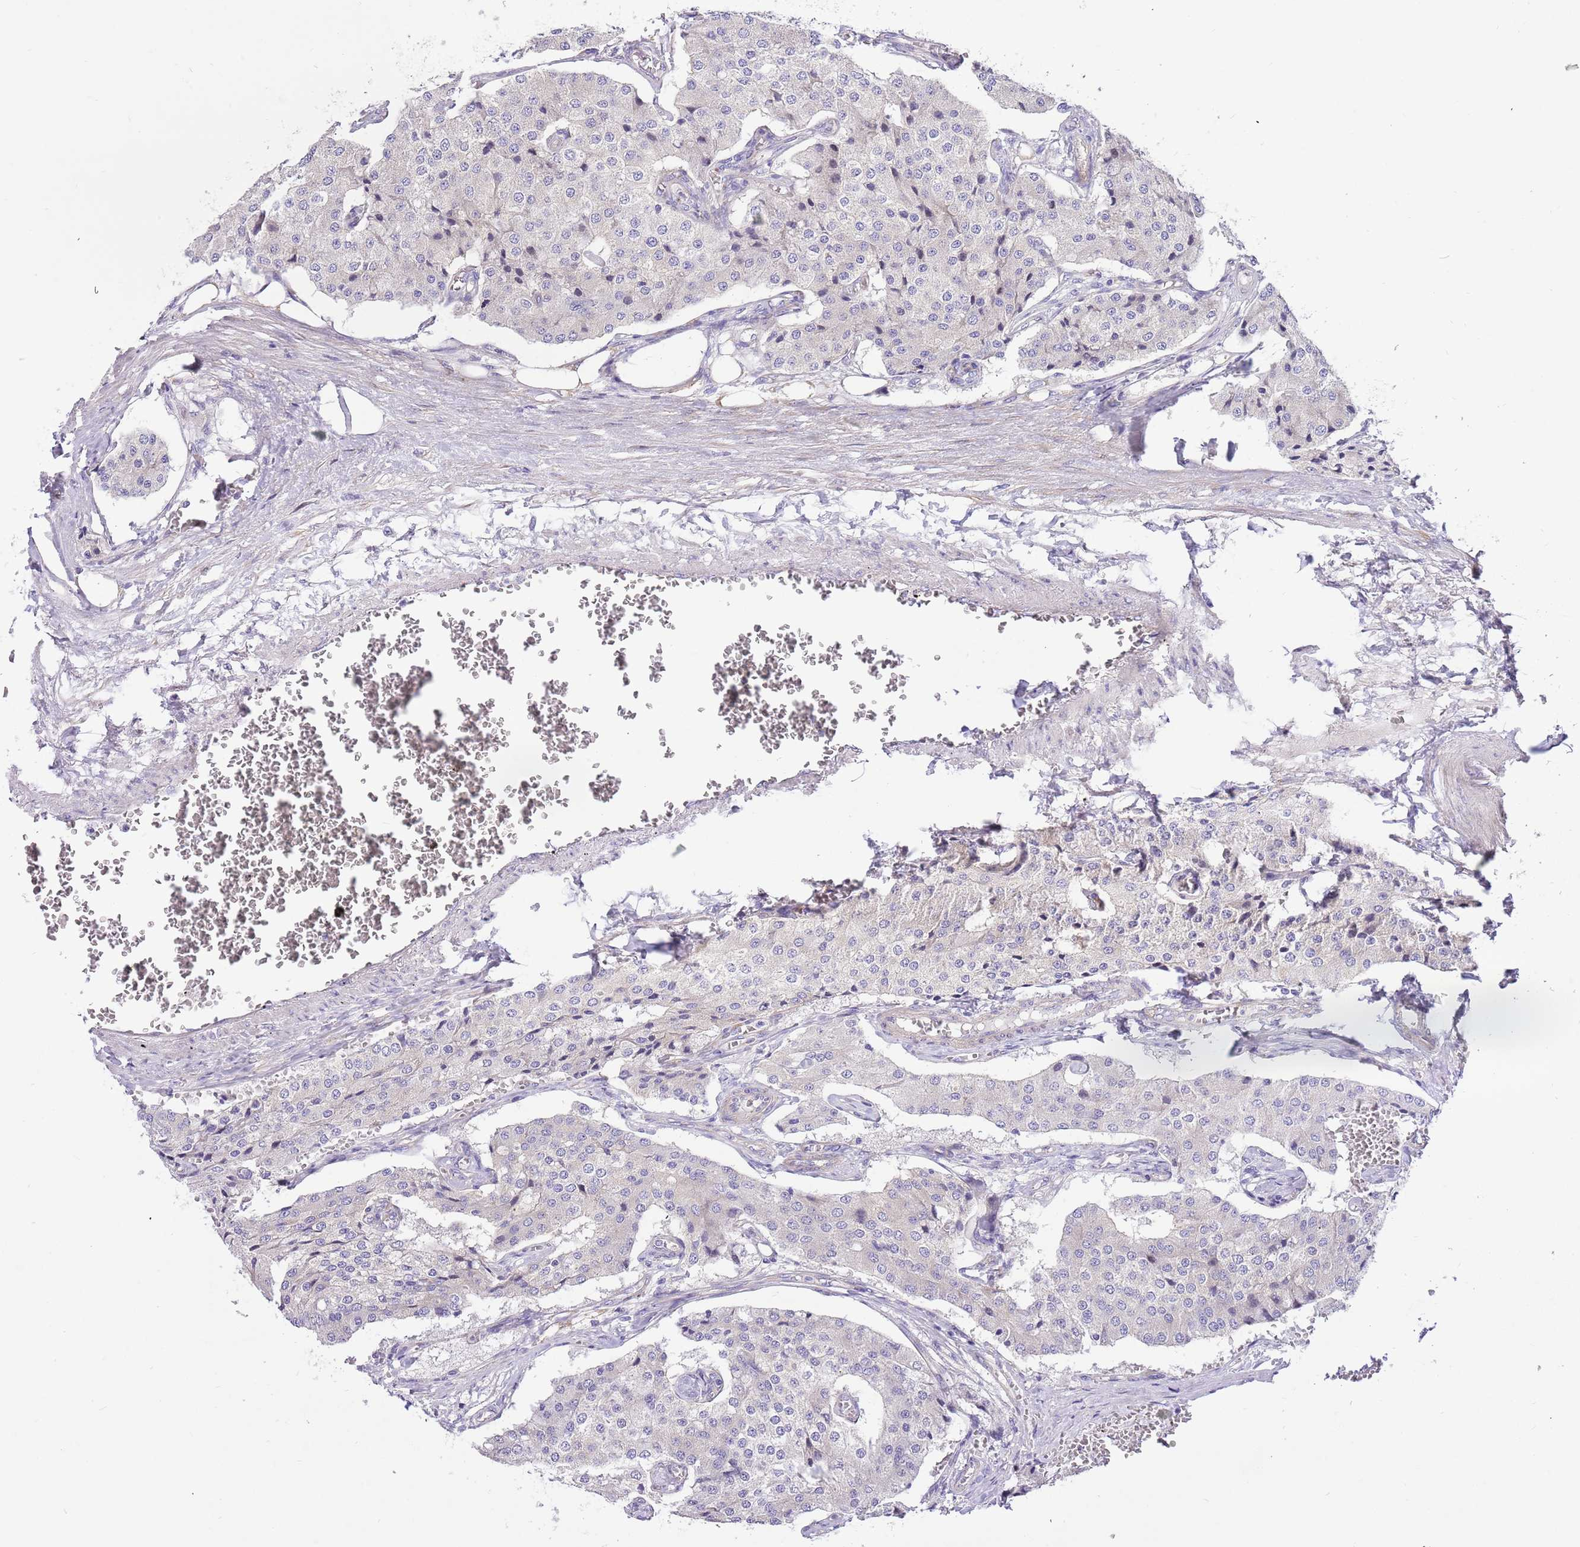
{"staining": {"intensity": "negative", "quantity": "none", "location": "none"}, "tissue": "carcinoid", "cell_type": "Tumor cells", "image_type": "cancer", "snomed": [{"axis": "morphology", "description": "Carcinoid, malignant, NOS"}, {"axis": "topography", "description": "Colon"}], "caption": "A histopathology image of human carcinoid (malignant) is negative for staining in tumor cells. Brightfield microscopy of immunohistochemistry stained with DAB (3,3'-diaminobenzidine) (brown) and hematoxylin (blue), captured at high magnification.", "gene": "SERINC3", "patient": {"sex": "female", "age": 52}}